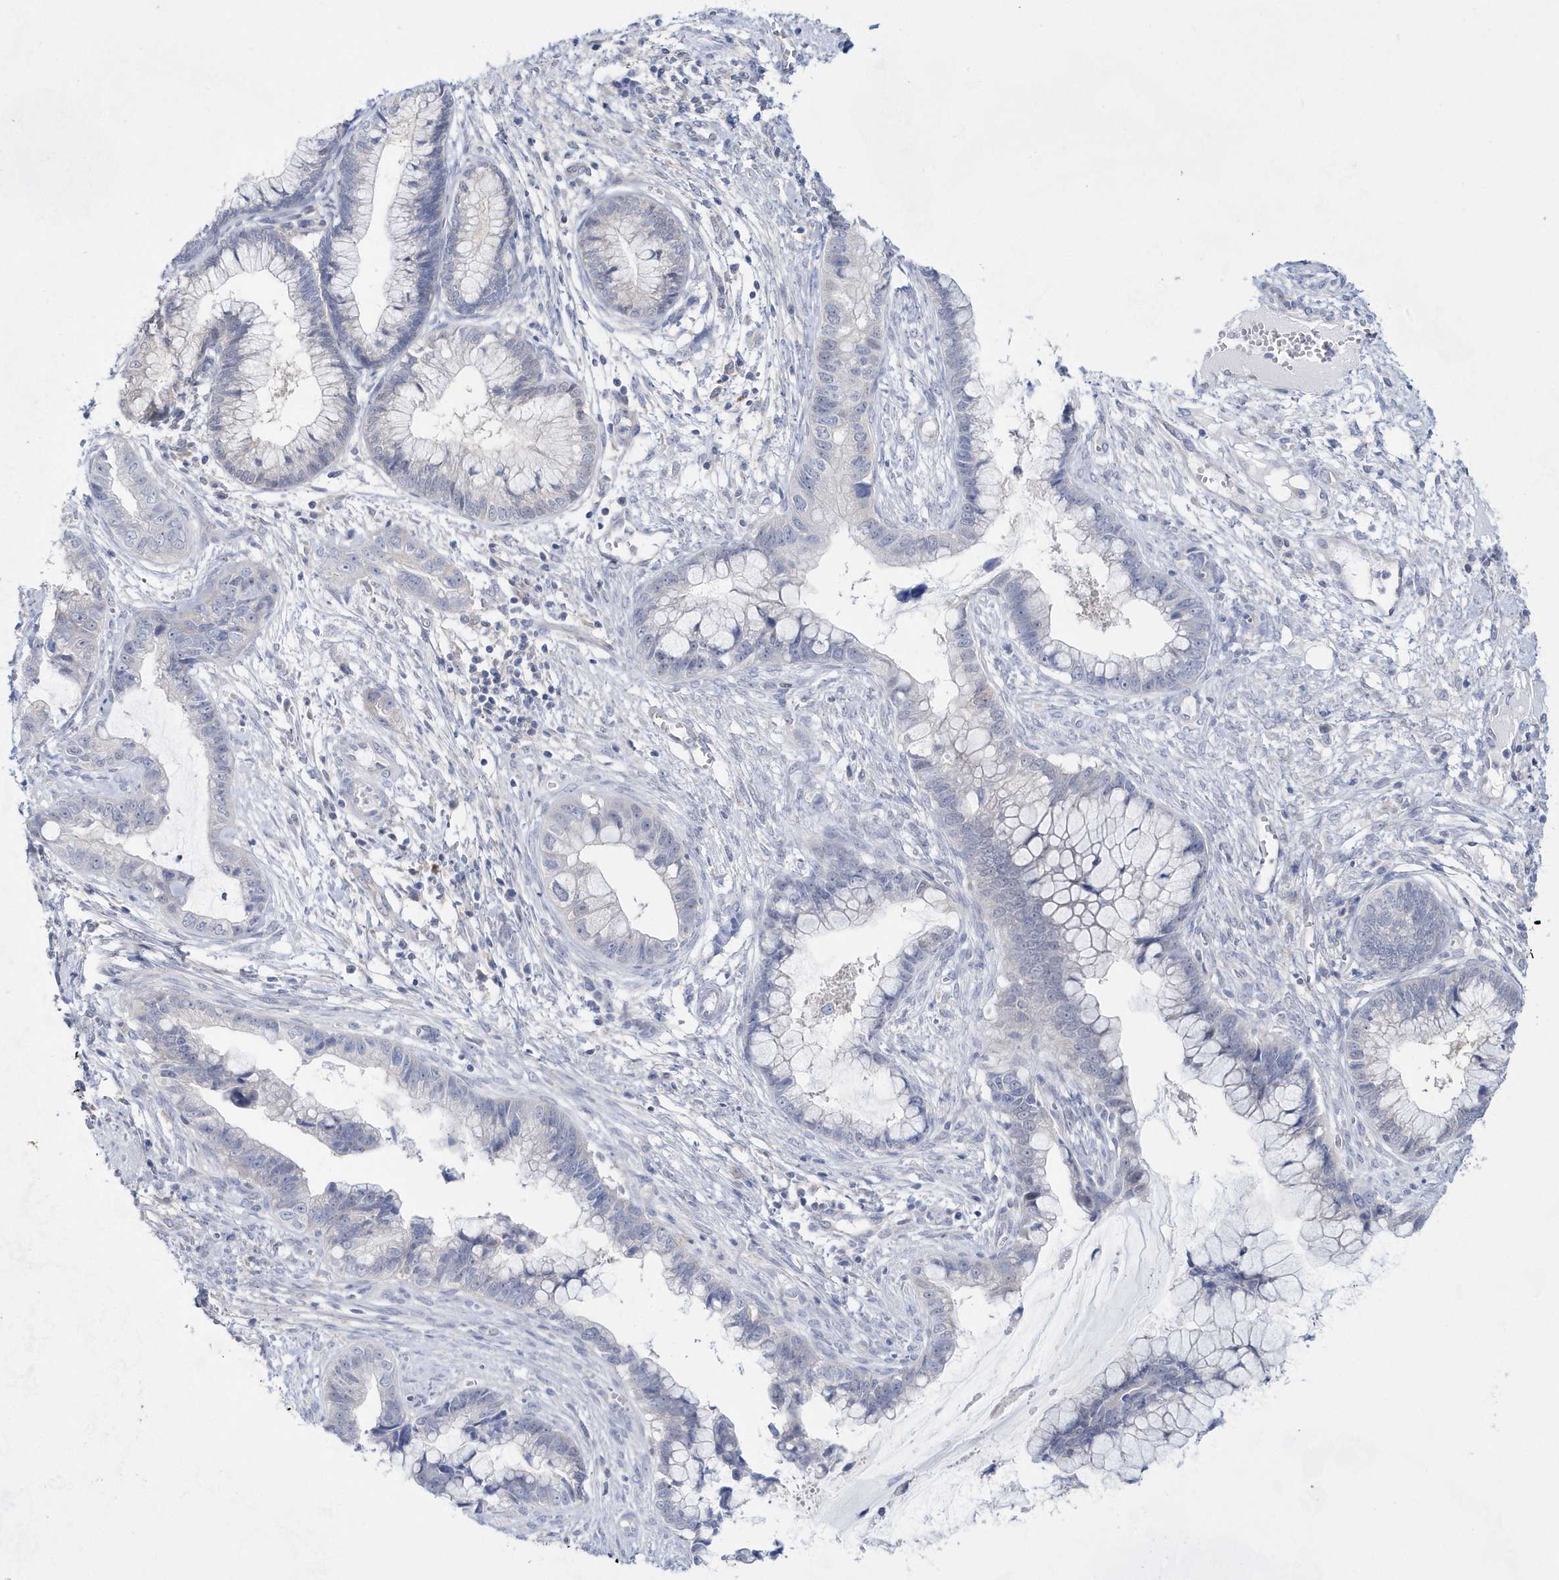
{"staining": {"intensity": "negative", "quantity": "none", "location": "none"}, "tissue": "cervical cancer", "cell_type": "Tumor cells", "image_type": "cancer", "snomed": [{"axis": "morphology", "description": "Adenocarcinoma, NOS"}, {"axis": "topography", "description": "Cervix"}], "caption": "Cervical cancer (adenocarcinoma) was stained to show a protein in brown. There is no significant staining in tumor cells.", "gene": "BDH2", "patient": {"sex": "female", "age": 44}}